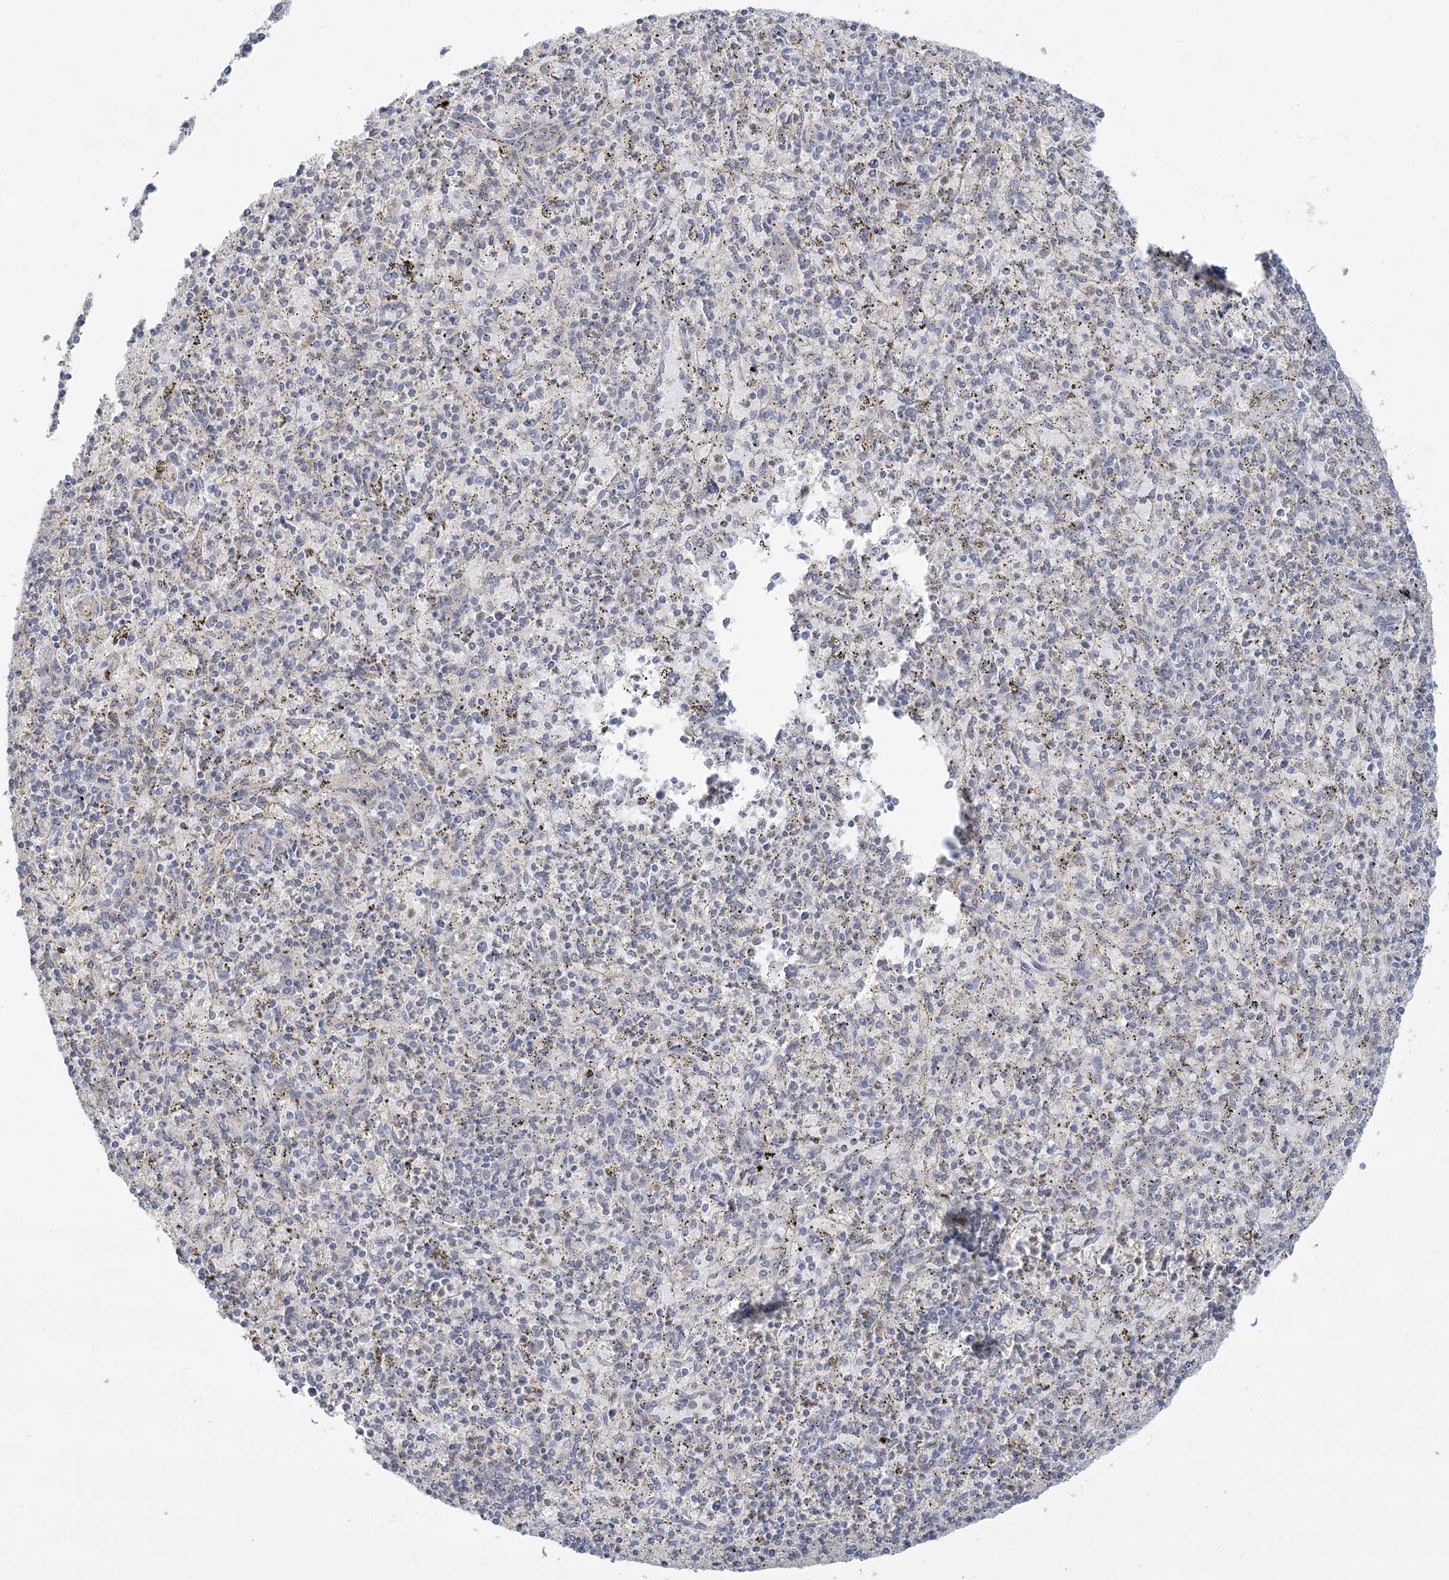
{"staining": {"intensity": "negative", "quantity": "none", "location": "none"}, "tissue": "spleen", "cell_type": "Cells in red pulp", "image_type": "normal", "snomed": [{"axis": "morphology", "description": "Normal tissue, NOS"}, {"axis": "topography", "description": "Spleen"}], "caption": "Cells in red pulp show no significant positivity in unremarkable spleen.", "gene": "ANKS1A", "patient": {"sex": "male", "age": 72}}